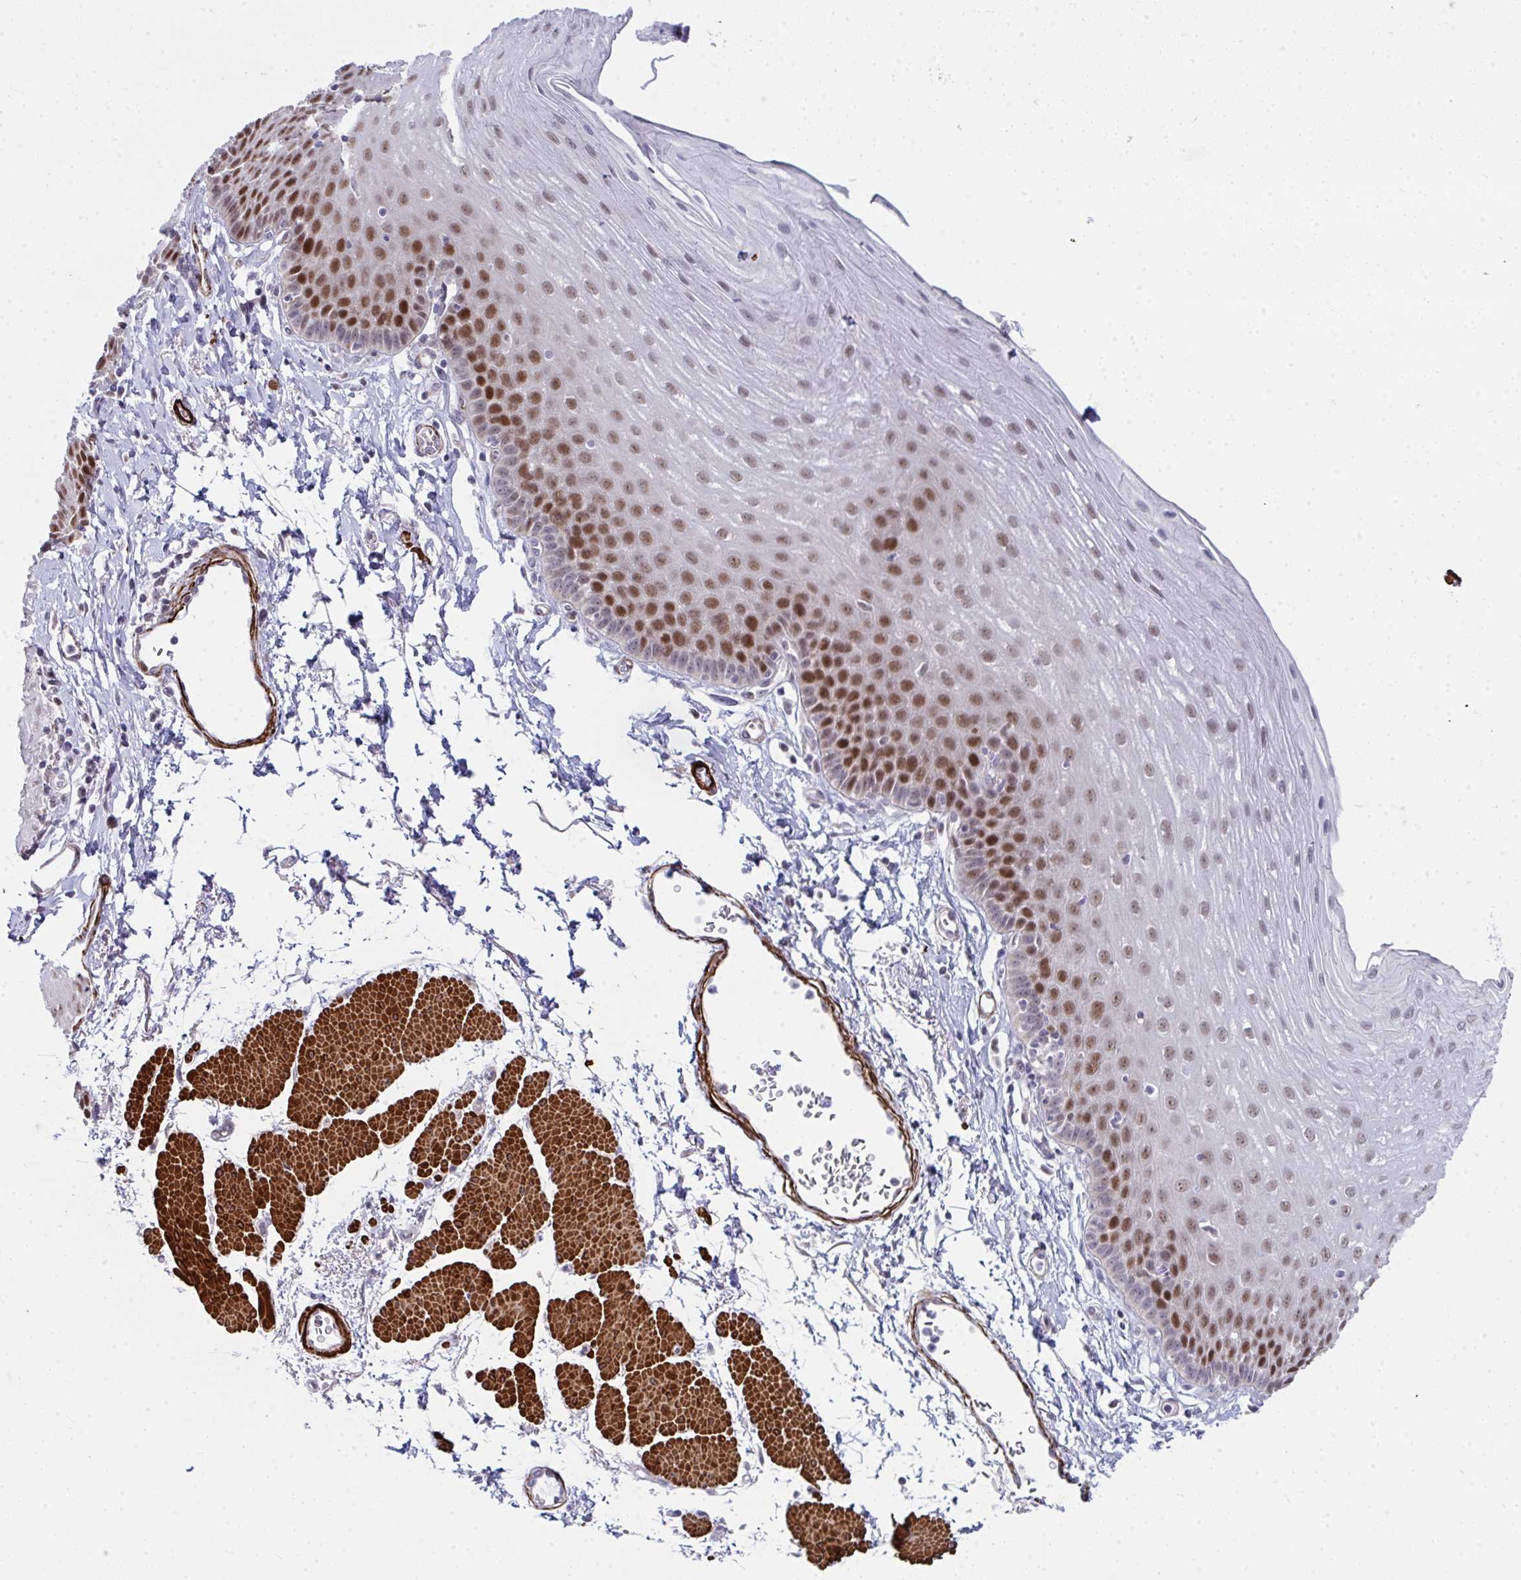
{"staining": {"intensity": "moderate", "quantity": "25%-75%", "location": "nuclear"}, "tissue": "esophagus", "cell_type": "Squamous epithelial cells", "image_type": "normal", "snomed": [{"axis": "morphology", "description": "Normal tissue, NOS"}, {"axis": "topography", "description": "Esophagus"}], "caption": "Immunohistochemistry (IHC) (DAB (3,3'-diaminobenzidine)) staining of unremarkable human esophagus shows moderate nuclear protein positivity in approximately 25%-75% of squamous epithelial cells.", "gene": "GINS2", "patient": {"sex": "female", "age": 81}}